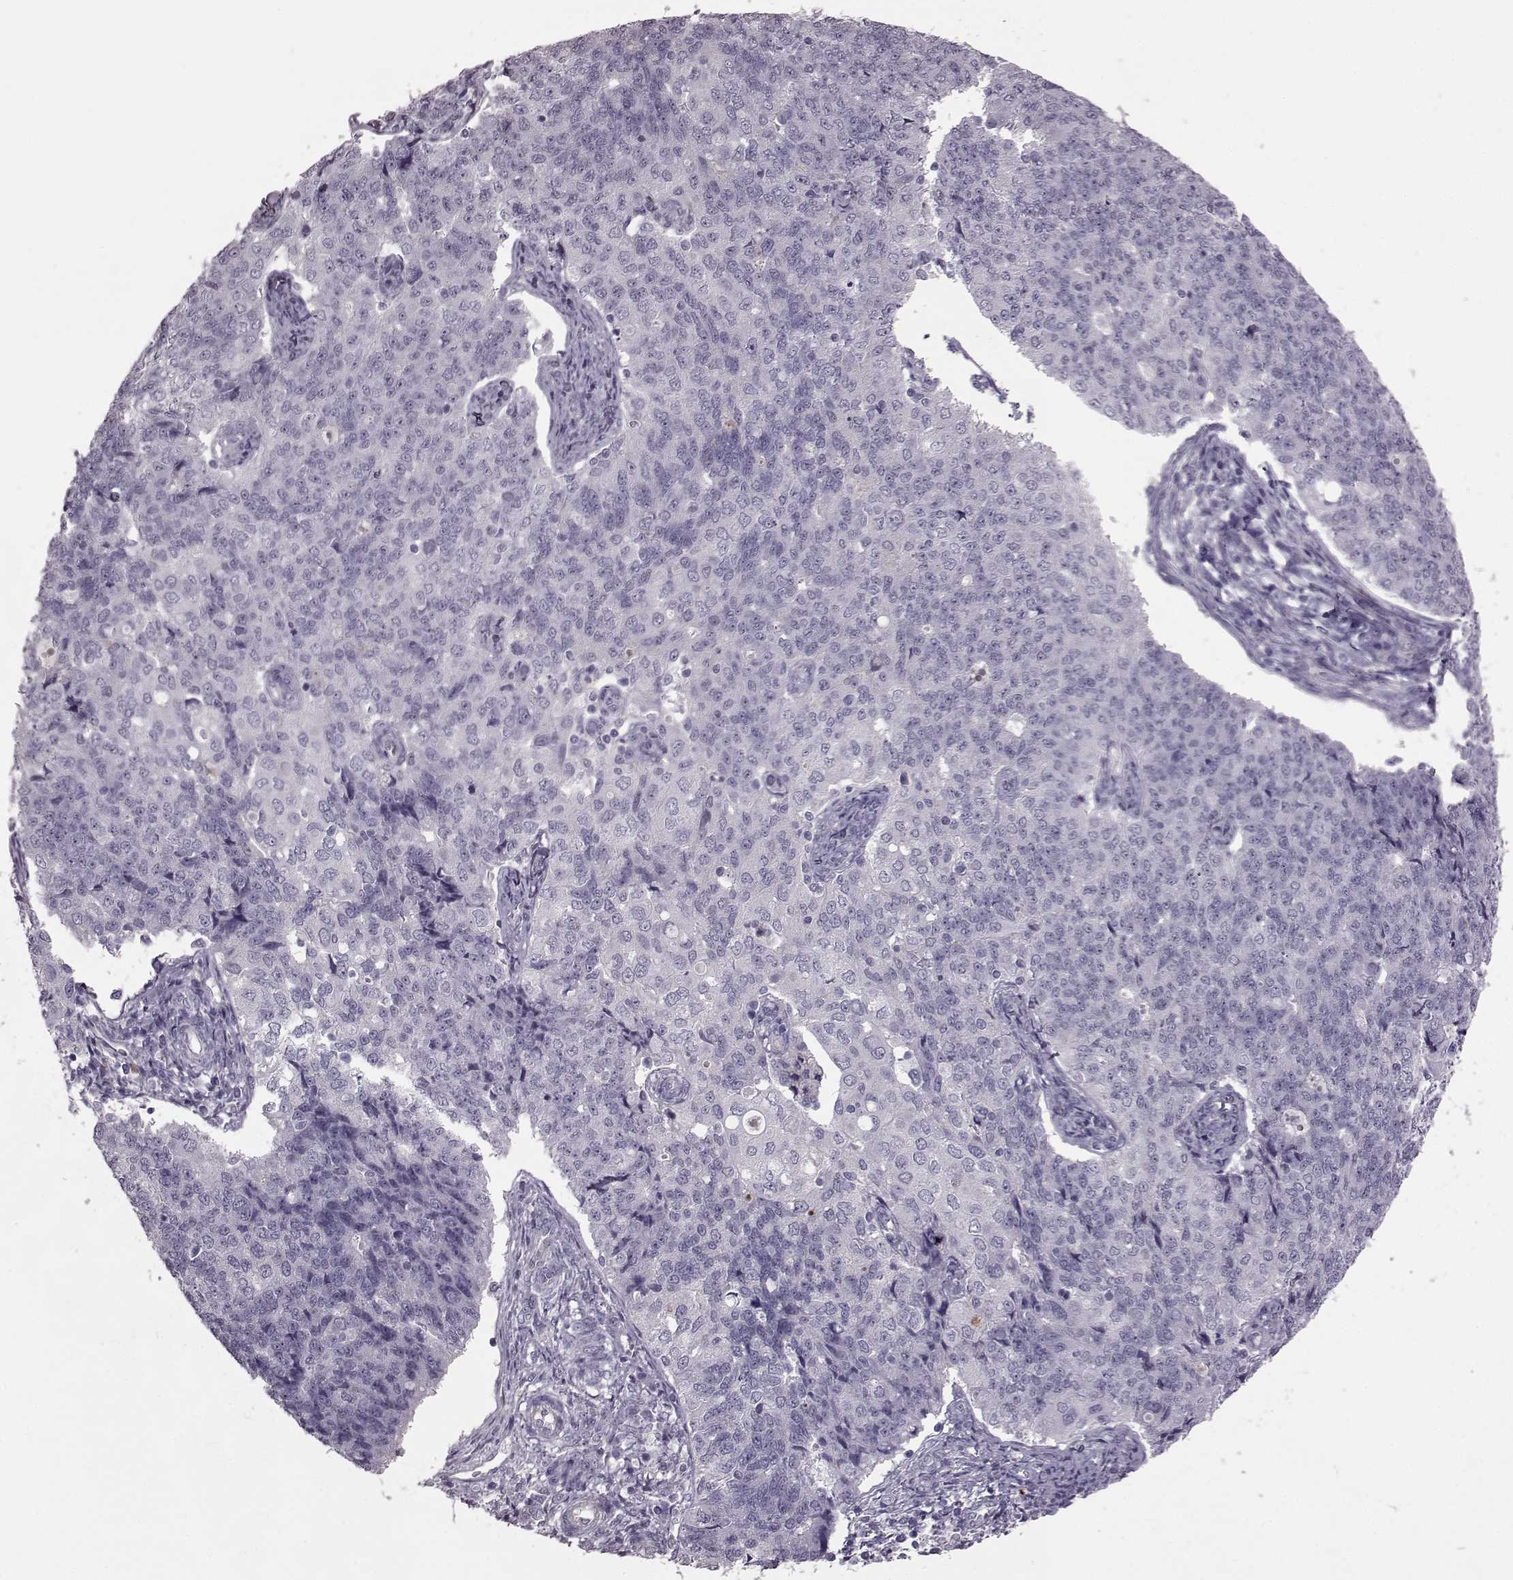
{"staining": {"intensity": "negative", "quantity": "none", "location": "none"}, "tissue": "endometrial cancer", "cell_type": "Tumor cells", "image_type": "cancer", "snomed": [{"axis": "morphology", "description": "Adenocarcinoma, NOS"}, {"axis": "topography", "description": "Endometrium"}], "caption": "Immunohistochemistry (IHC) histopathology image of neoplastic tissue: human endometrial cancer stained with DAB (3,3'-diaminobenzidine) reveals no significant protein staining in tumor cells.", "gene": "SNTG1", "patient": {"sex": "female", "age": 43}}